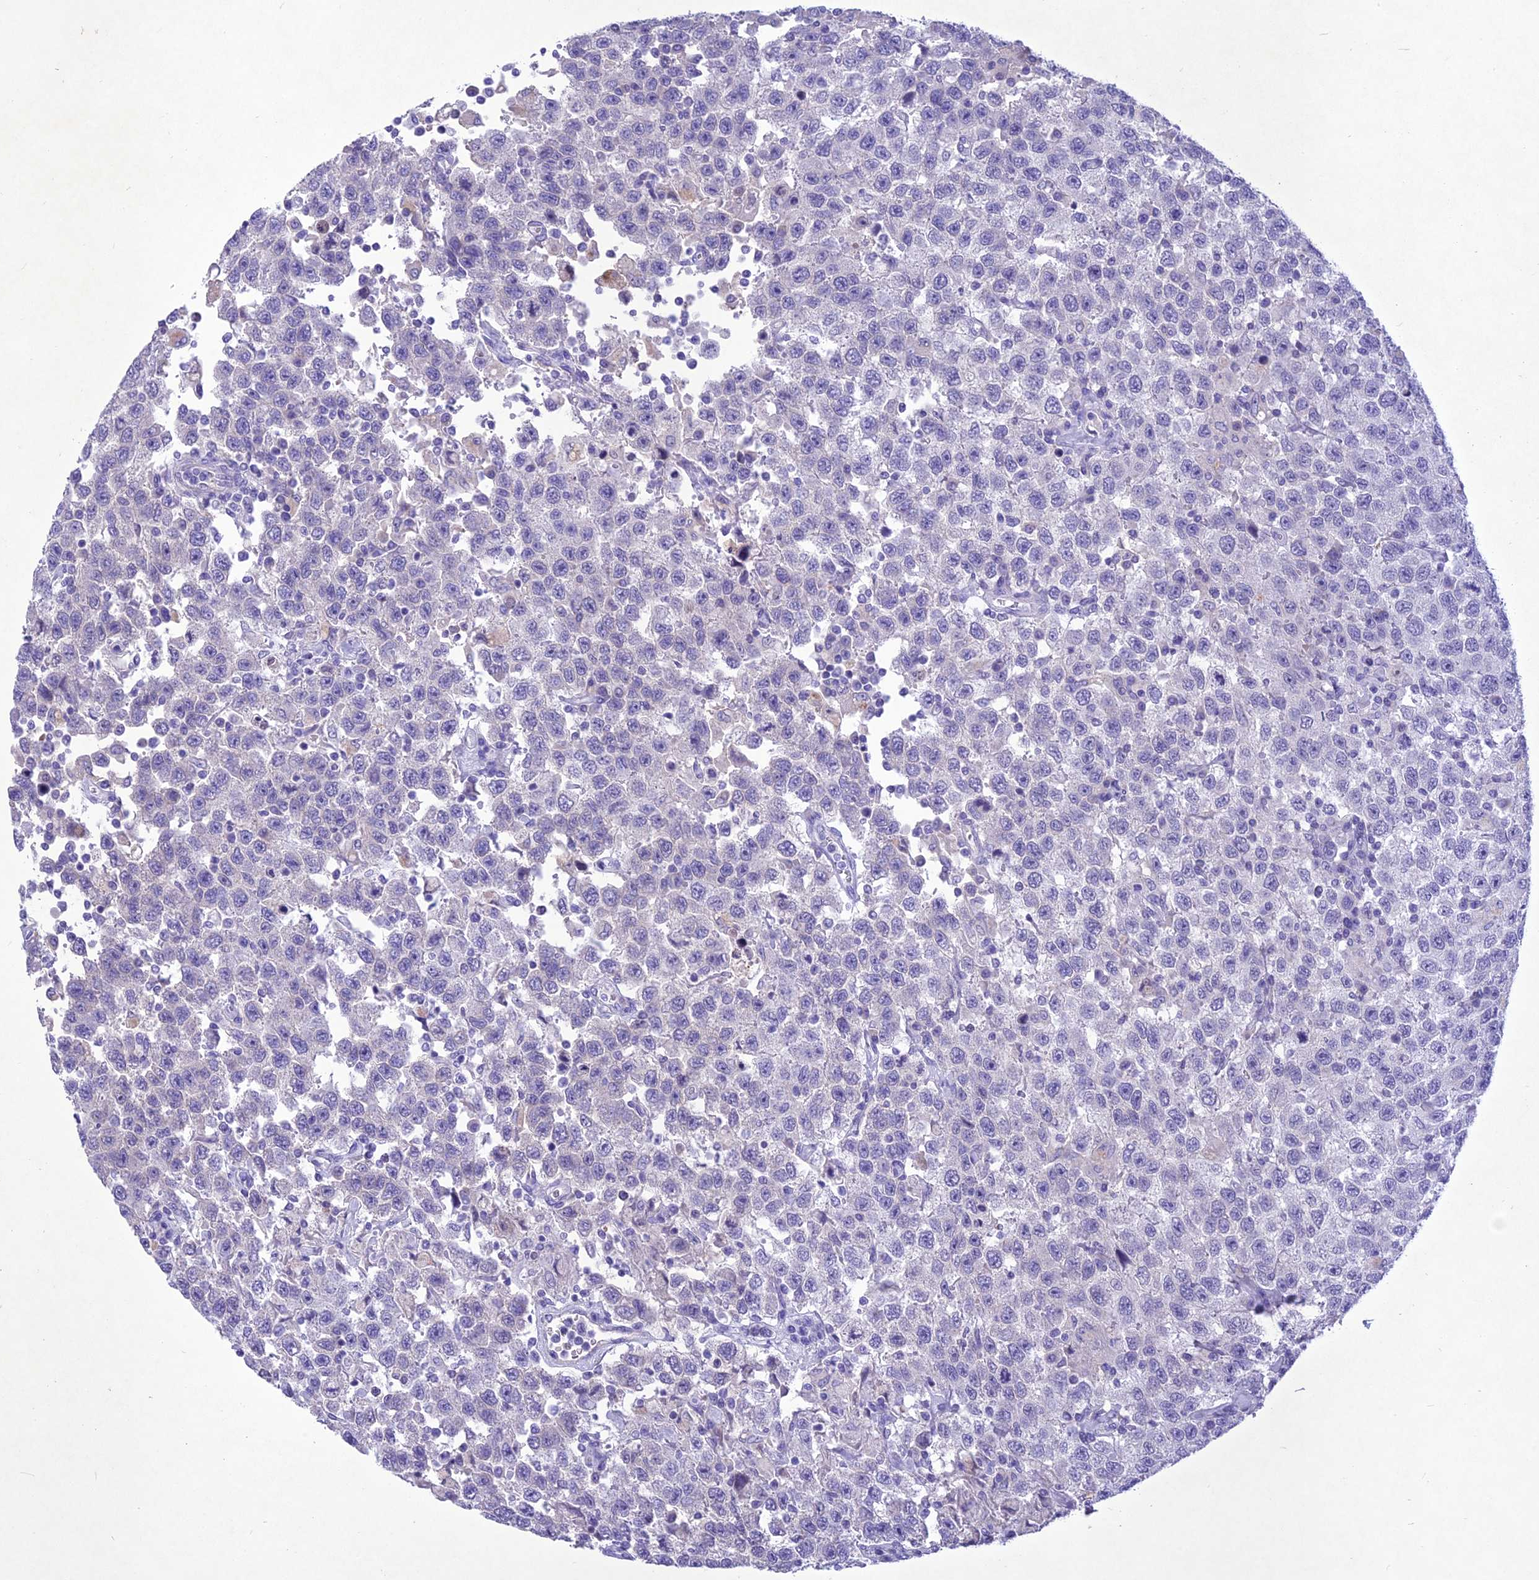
{"staining": {"intensity": "negative", "quantity": "none", "location": "none"}, "tissue": "testis cancer", "cell_type": "Tumor cells", "image_type": "cancer", "snomed": [{"axis": "morphology", "description": "Seminoma, NOS"}, {"axis": "topography", "description": "Testis"}], "caption": "Tumor cells are negative for brown protein staining in testis cancer.", "gene": "IFT172", "patient": {"sex": "male", "age": 41}}